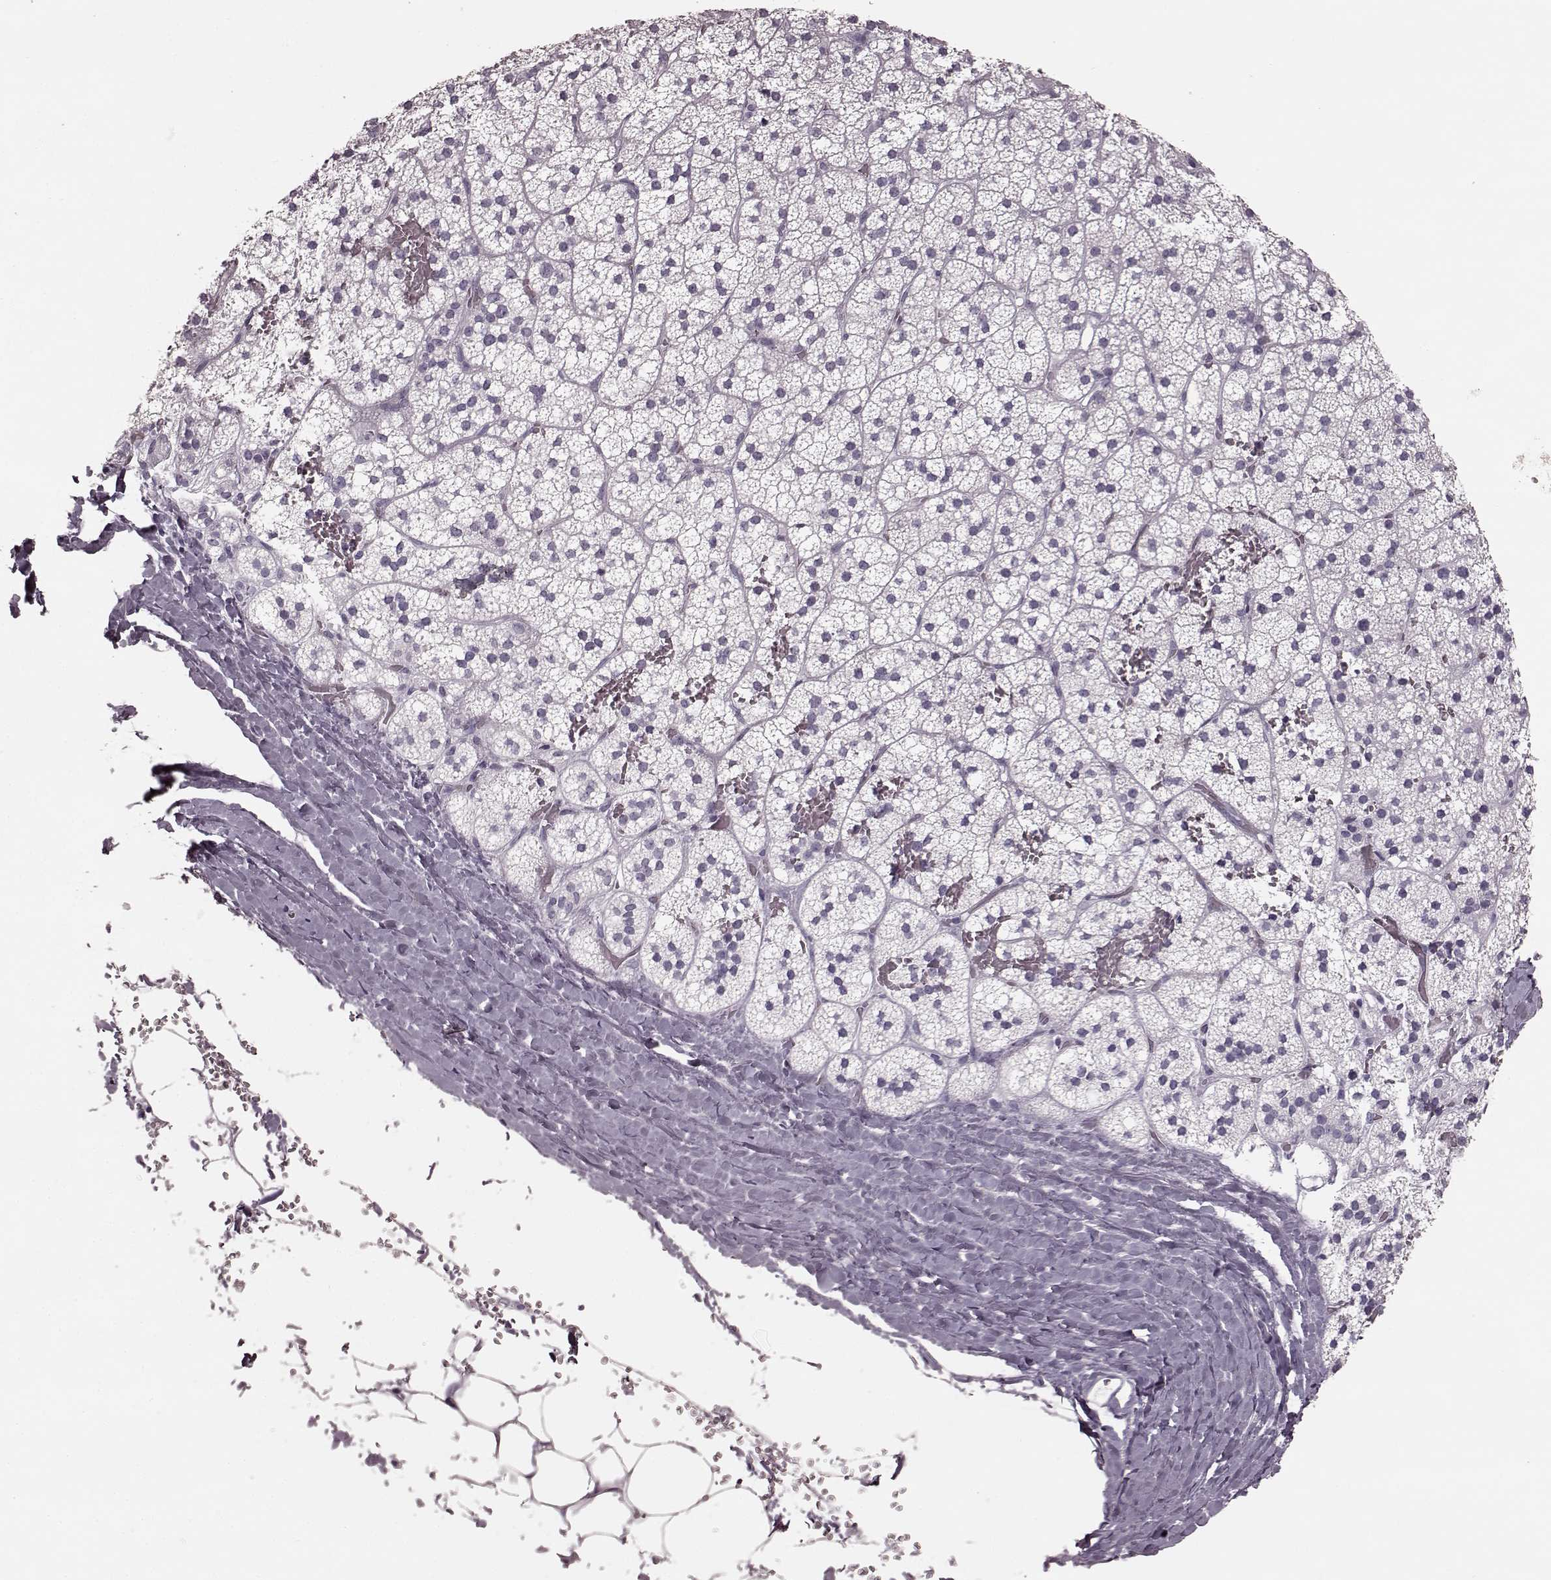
{"staining": {"intensity": "negative", "quantity": "none", "location": "none"}, "tissue": "adrenal gland", "cell_type": "Glandular cells", "image_type": "normal", "snomed": [{"axis": "morphology", "description": "Normal tissue, NOS"}, {"axis": "topography", "description": "Adrenal gland"}], "caption": "A micrograph of human adrenal gland is negative for staining in glandular cells. Nuclei are stained in blue.", "gene": "TRPM1", "patient": {"sex": "male", "age": 53}}